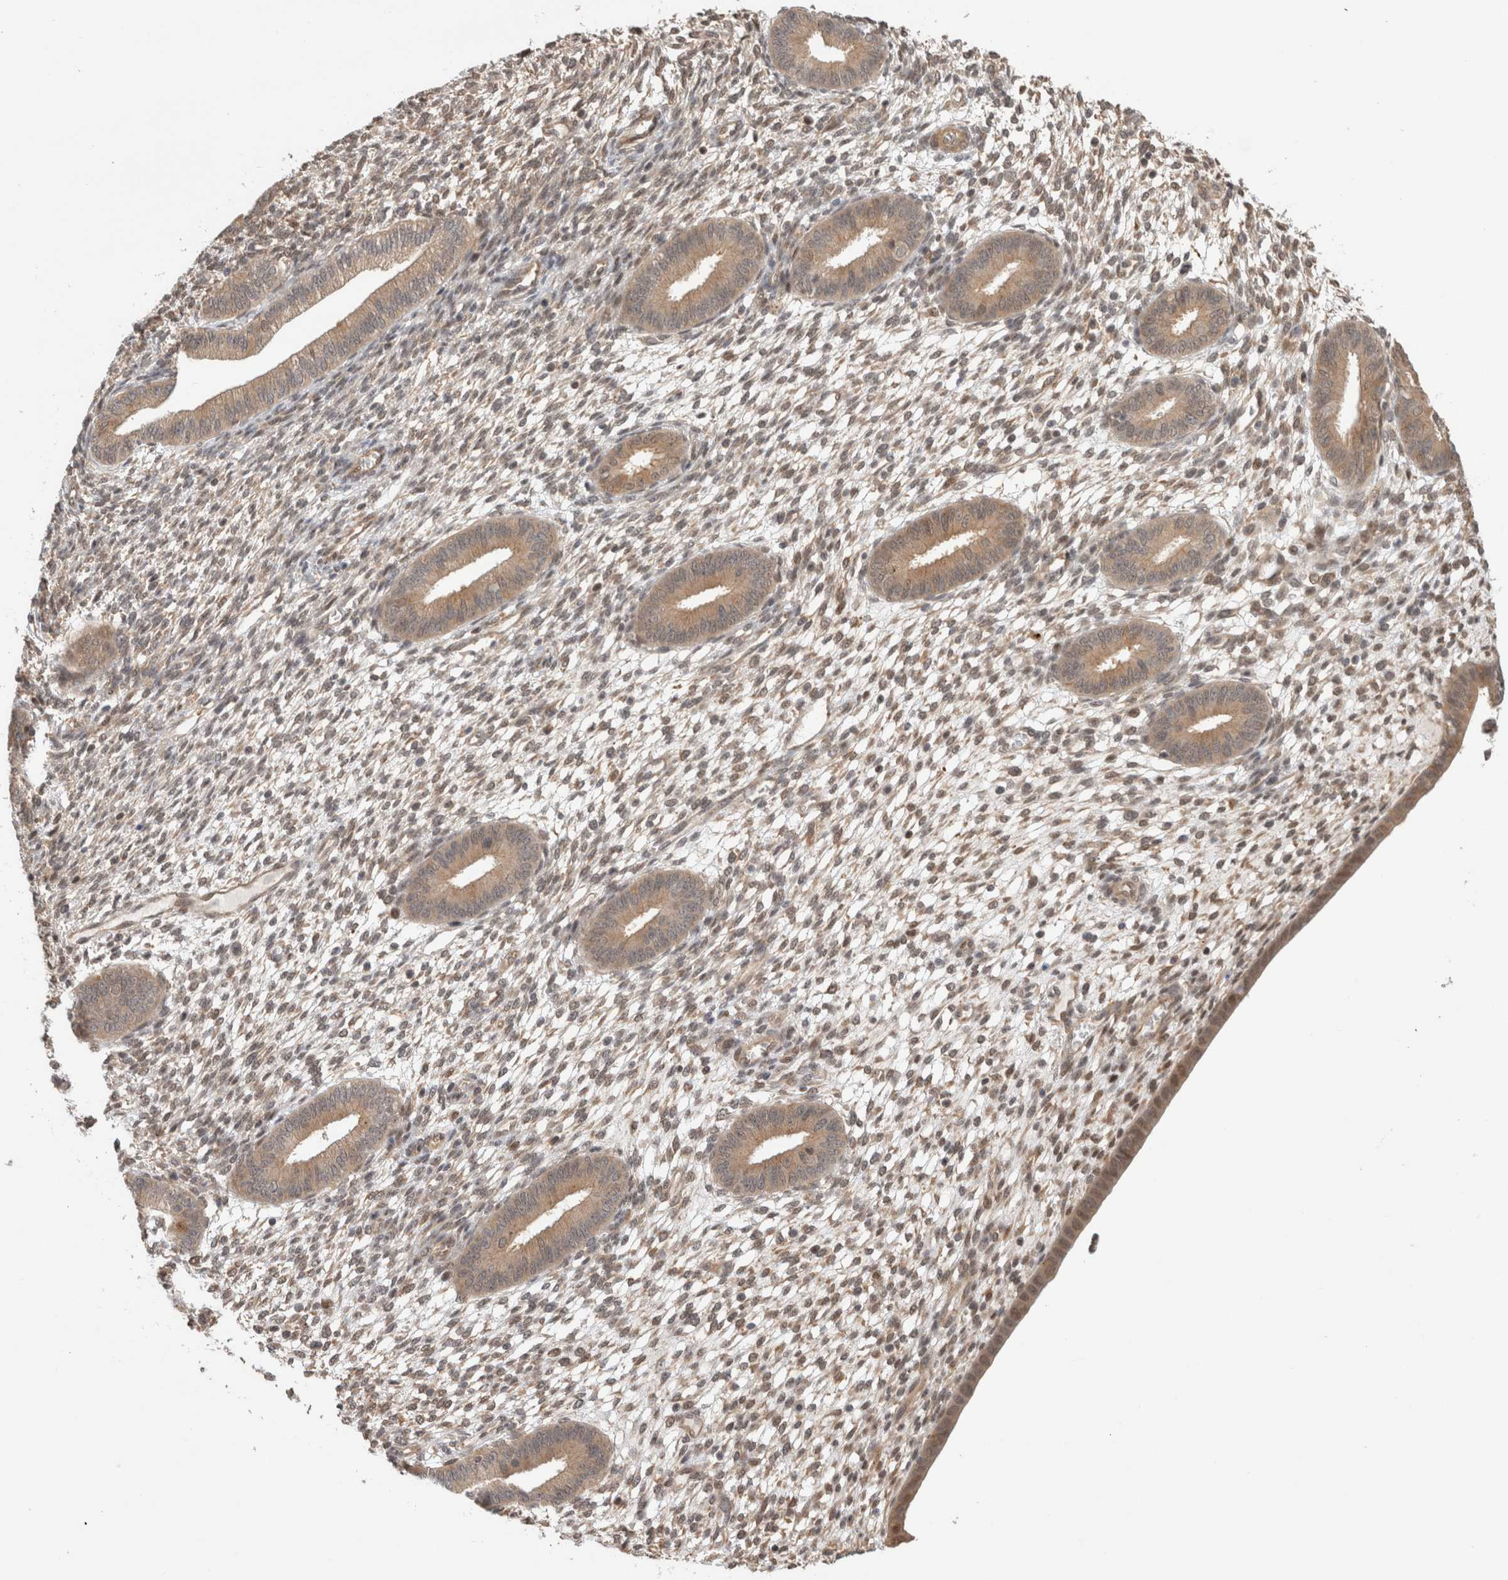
{"staining": {"intensity": "weak", "quantity": "25%-75%", "location": "nuclear"}, "tissue": "endometrium", "cell_type": "Cells in endometrial stroma", "image_type": "normal", "snomed": [{"axis": "morphology", "description": "Normal tissue, NOS"}, {"axis": "topography", "description": "Endometrium"}], "caption": "Weak nuclear protein positivity is appreciated in about 25%-75% of cells in endometrial stroma in endometrium.", "gene": "OTUD6B", "patient": {"sex": "female", "age": 46}}